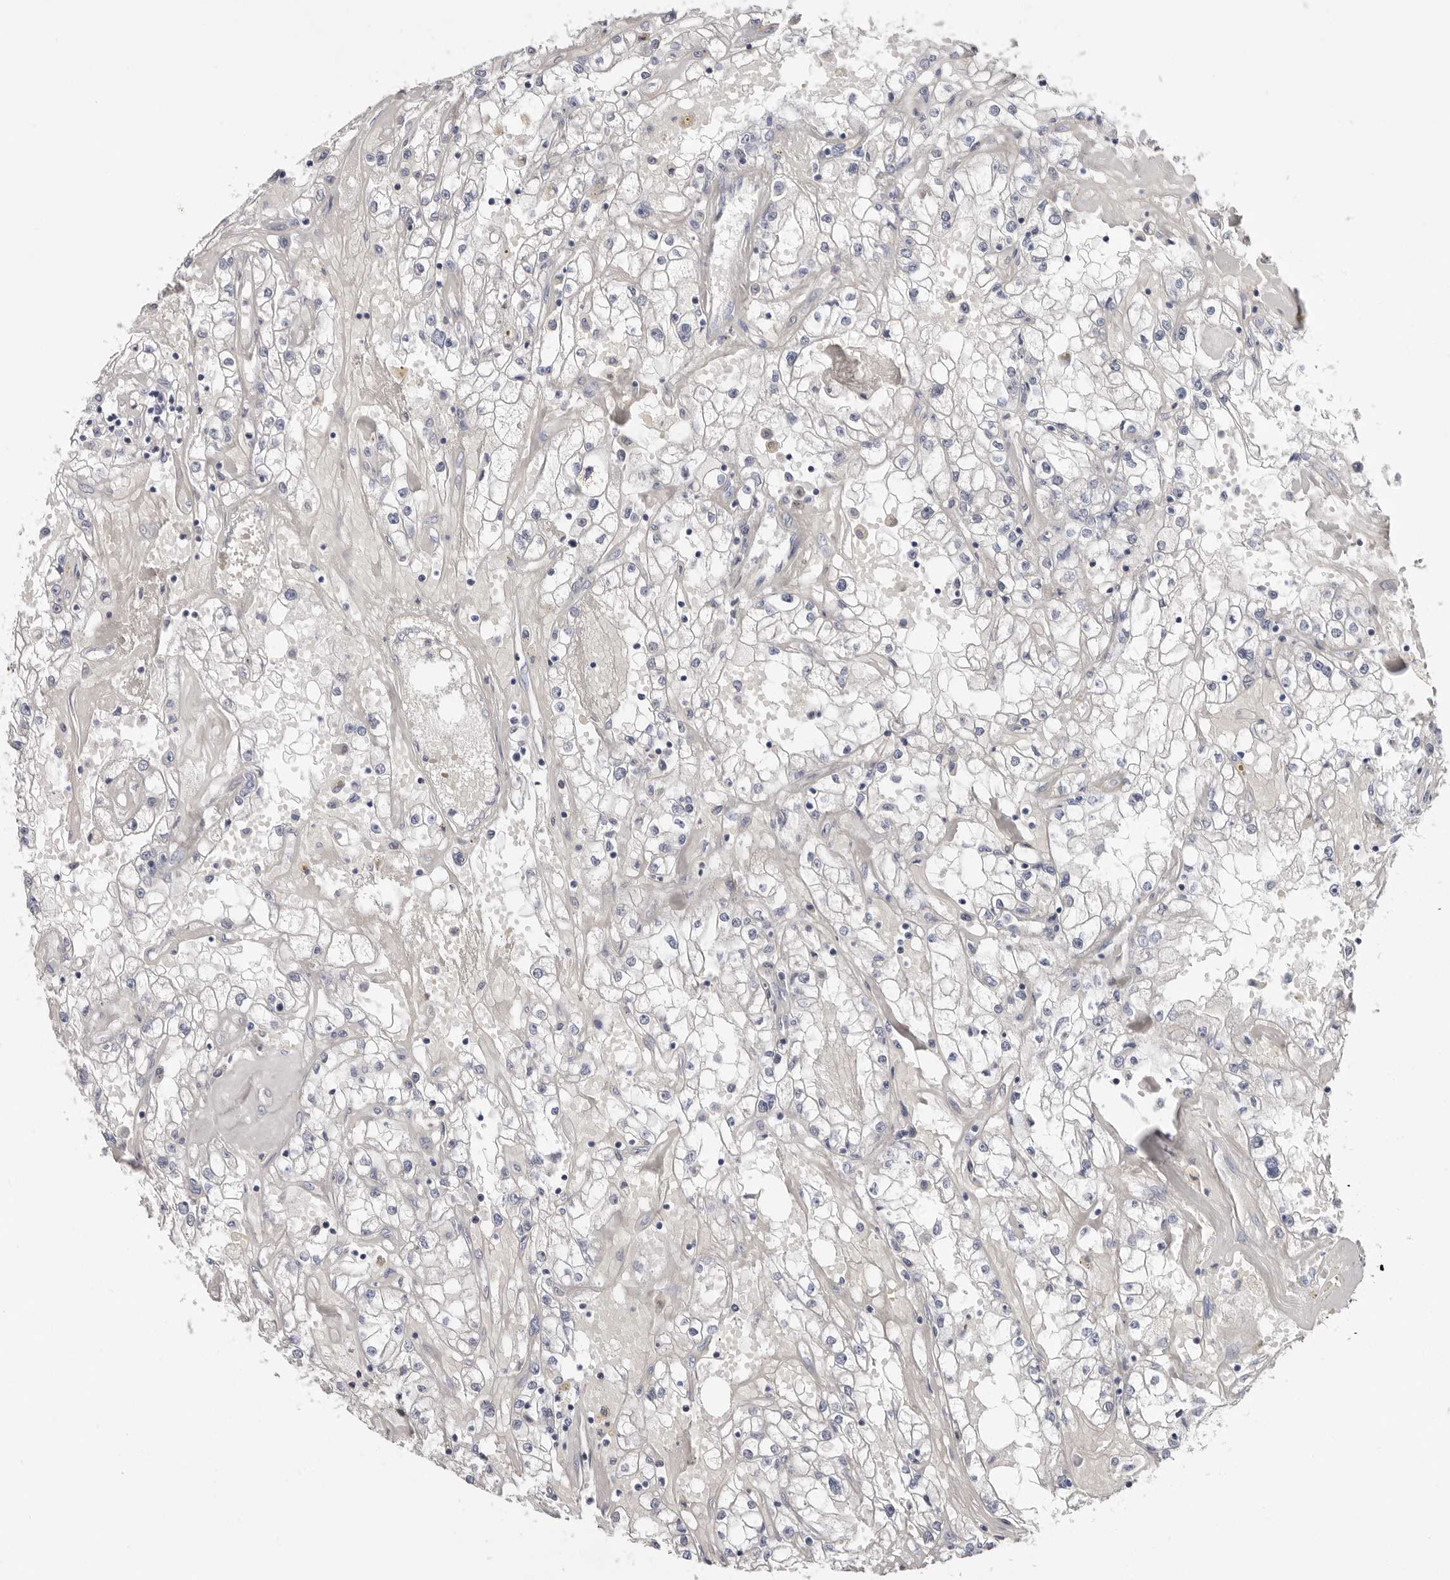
{"staining": {"intensity": "weak", "quantity": "<25%", "location": "cytoplasmic/membranous"}, "tissue": "renal cancer", "cell_type": "Tumor cells", "image_type": "cancer", "snomed": [{"axis": "morphology", "description": "Adenocarcinoma, NOS"}, {"axis": "topography", "description": "Kidney"}], "caption": "Human renal adenocarcinoma stained for a protein using immunohistochemistry reveals no staining in tumor cells.", "gene": "RSPO2", "patient": {"sex": "male", "age": 56}}